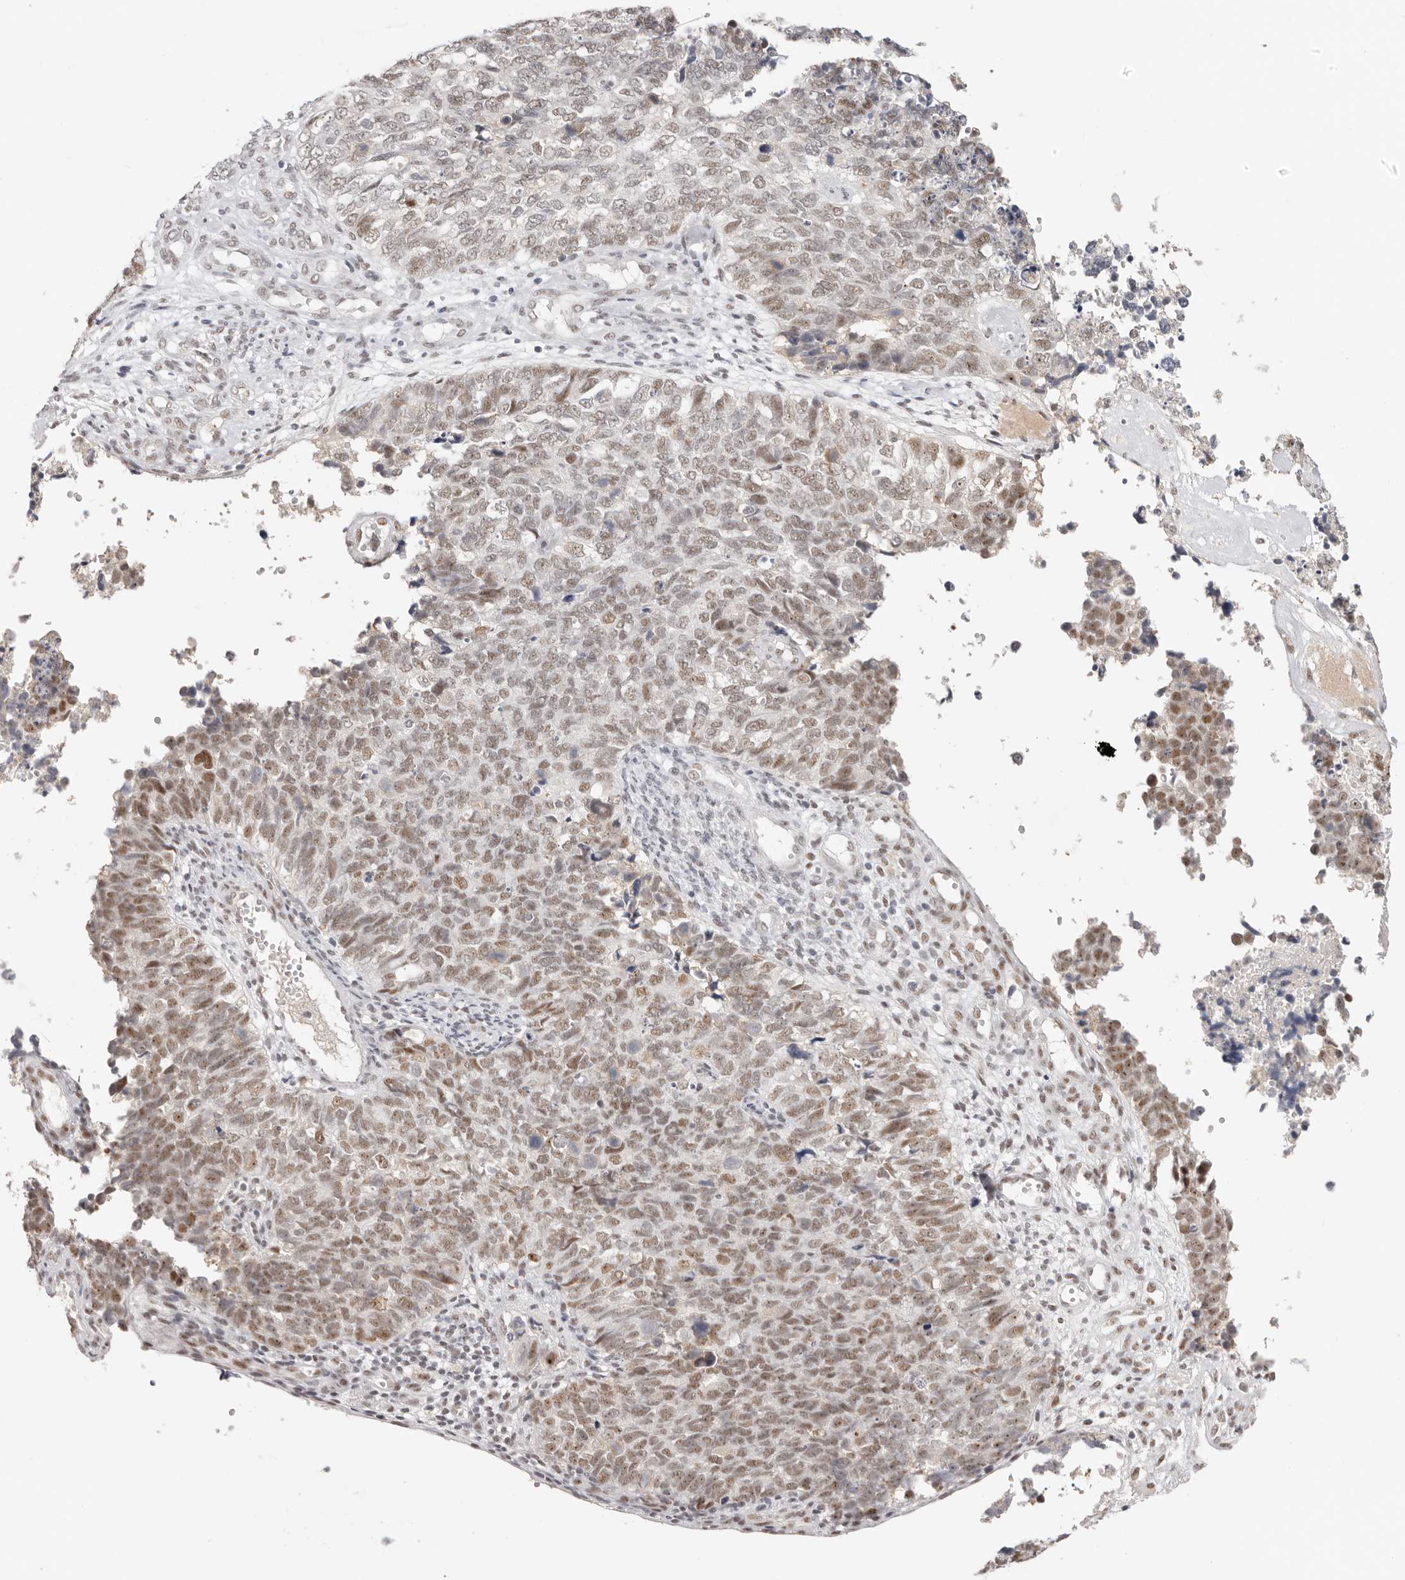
{"staining": {"intensity": "moderate", "quantity": ">75%", "location": "nuclear"}, "tissue": "cervical cancer", "cell_type": "Tumor cells", "image_type": "cancer", "snomed": [{"axis": "morphology", "description": "Squamous cell carcinoma, NOS"}, {"axis": "topography", "description": "Cervix"}], "caption": "Cervical cancer (squamous cell carcinoma) stained with a brown dye demonstrates moderate nuclear positive positivity in approximately >75% of tumor cells.", "gene": "LARP7", "patient": {"sex": "female", "age": 63}}